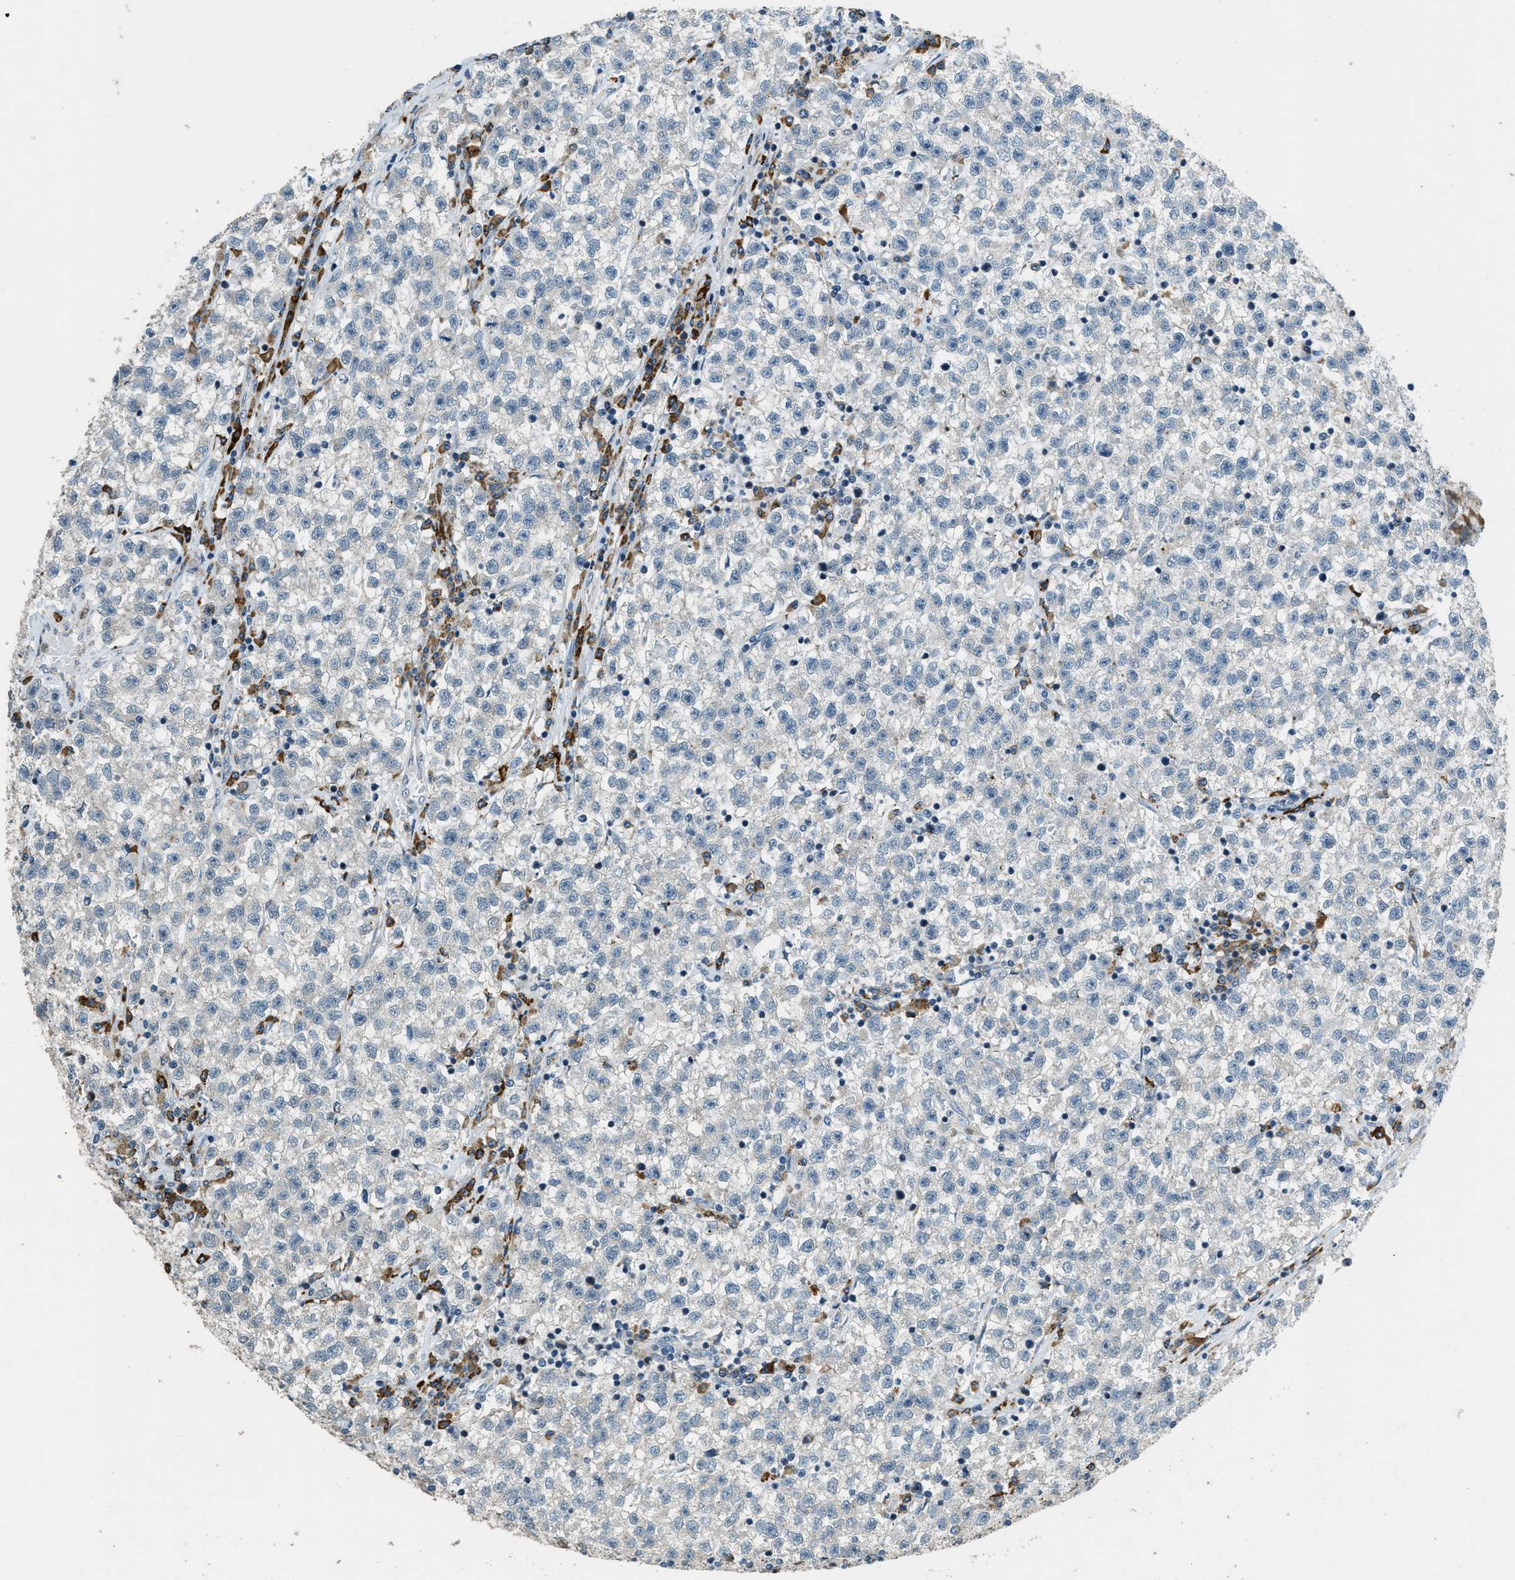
{"staining": {"intensity": "negative", "quantity": "none", "location": "none"}, "tissue": "testis cancer", "cell_type": "Tumor cells", "image_type": "cancer", "snomed": [{"axis": "morphology", "description": "Seminoma, NOS"}, {"axis": "topography", "description": "Testis"}], "caption": "Immunohistochemistry (IHC) of human seminoma (testis) shows no staining in tumor cells.", "gene": "HERC2", "patient": {"sex": "male", "age": 22}}